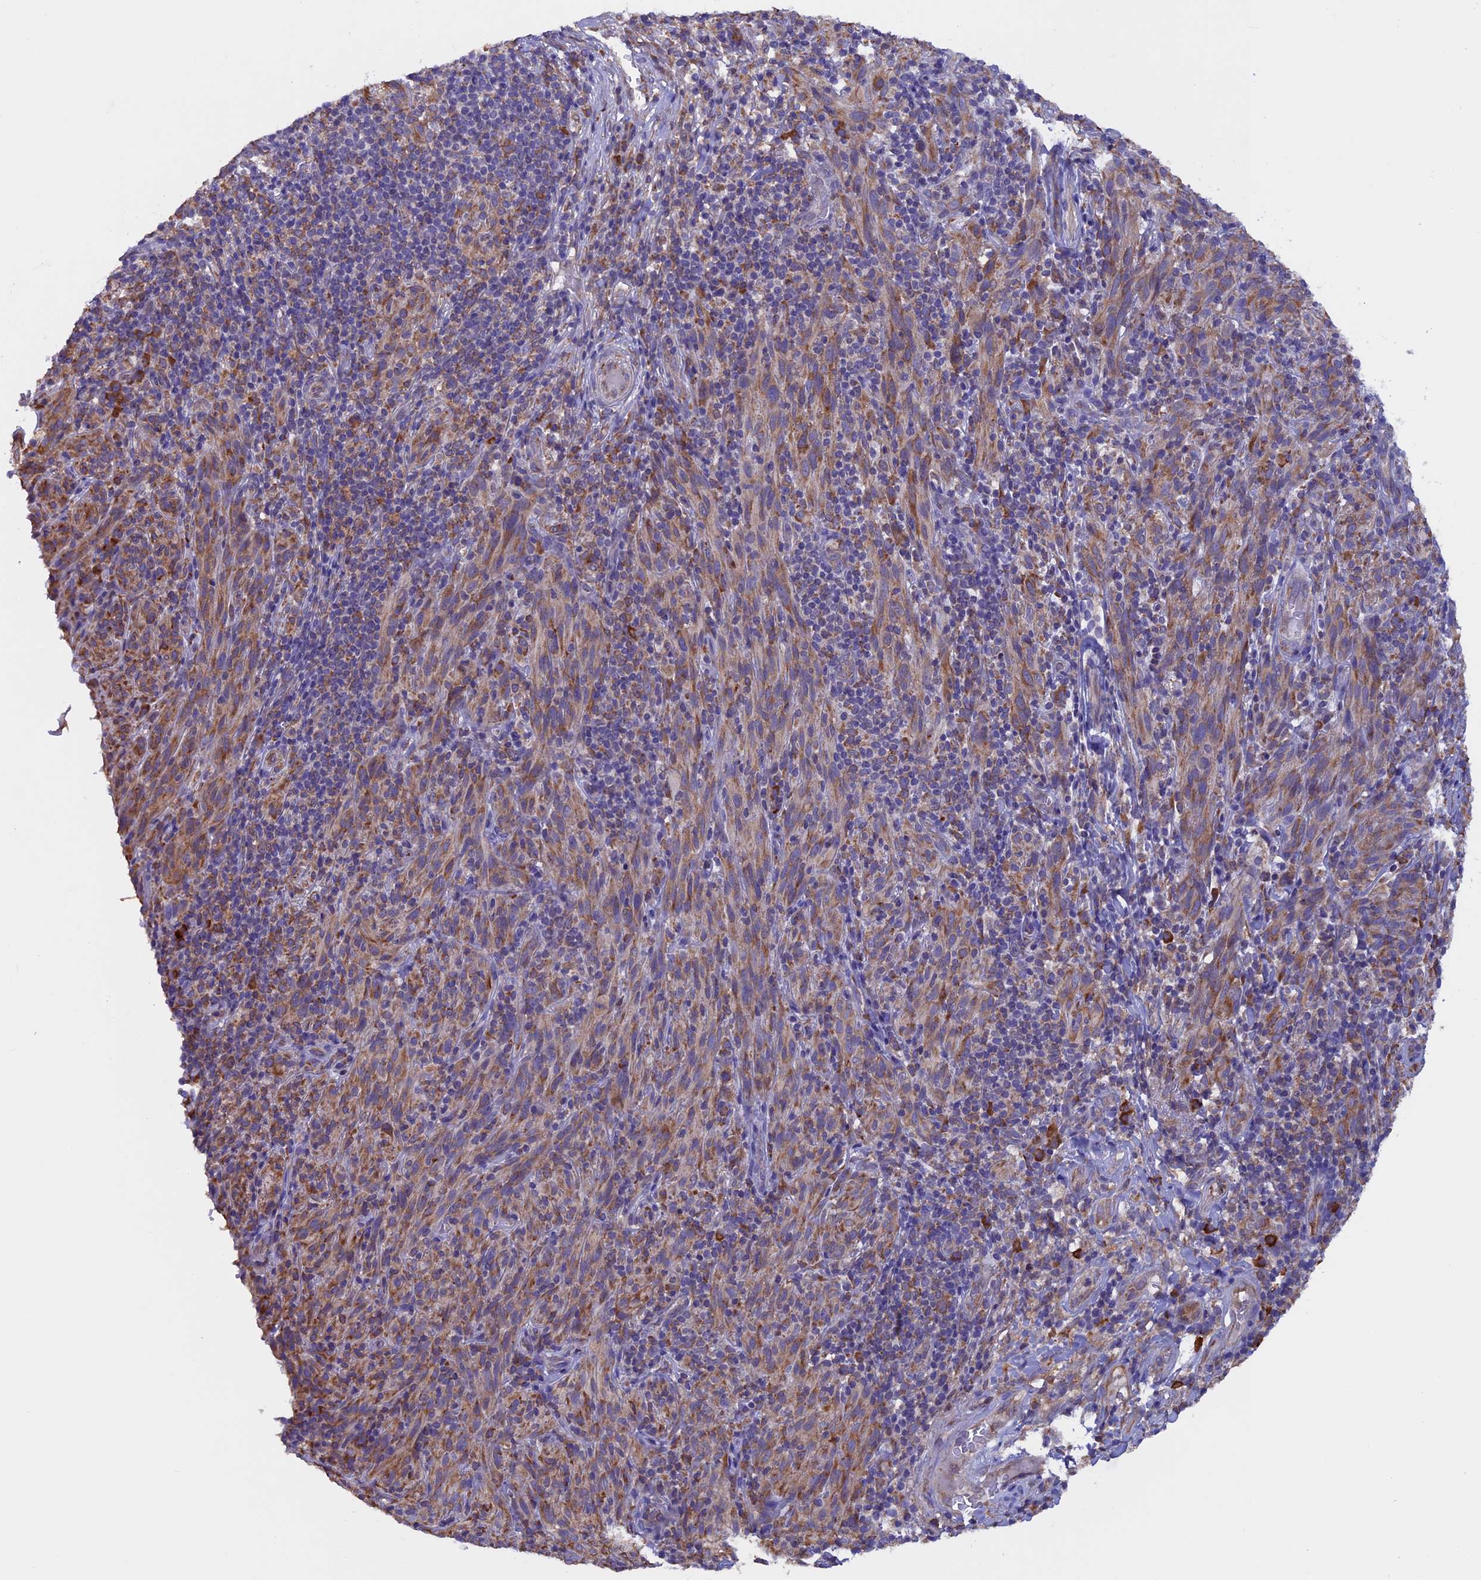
{"staining": {"intensity": "moderate", "quantity": ">75%", "location": "cytoplasmic/membranous"}, "tissue": "melanoma", "cell_type": "Tumor cells", "image_type": "cancer", "snomed": [{"axis": "morphology", "description": "Malignant melanoma, NOS"}, {"axis": "topography", "description": "Skin of head"}], "caption": "A brown stain labels moderate cytoplasmic/membranous expression of a protein in melanoma tumor cells.", "gene": "BTBD3", "patient": {"sex": "male", "age": 96}}